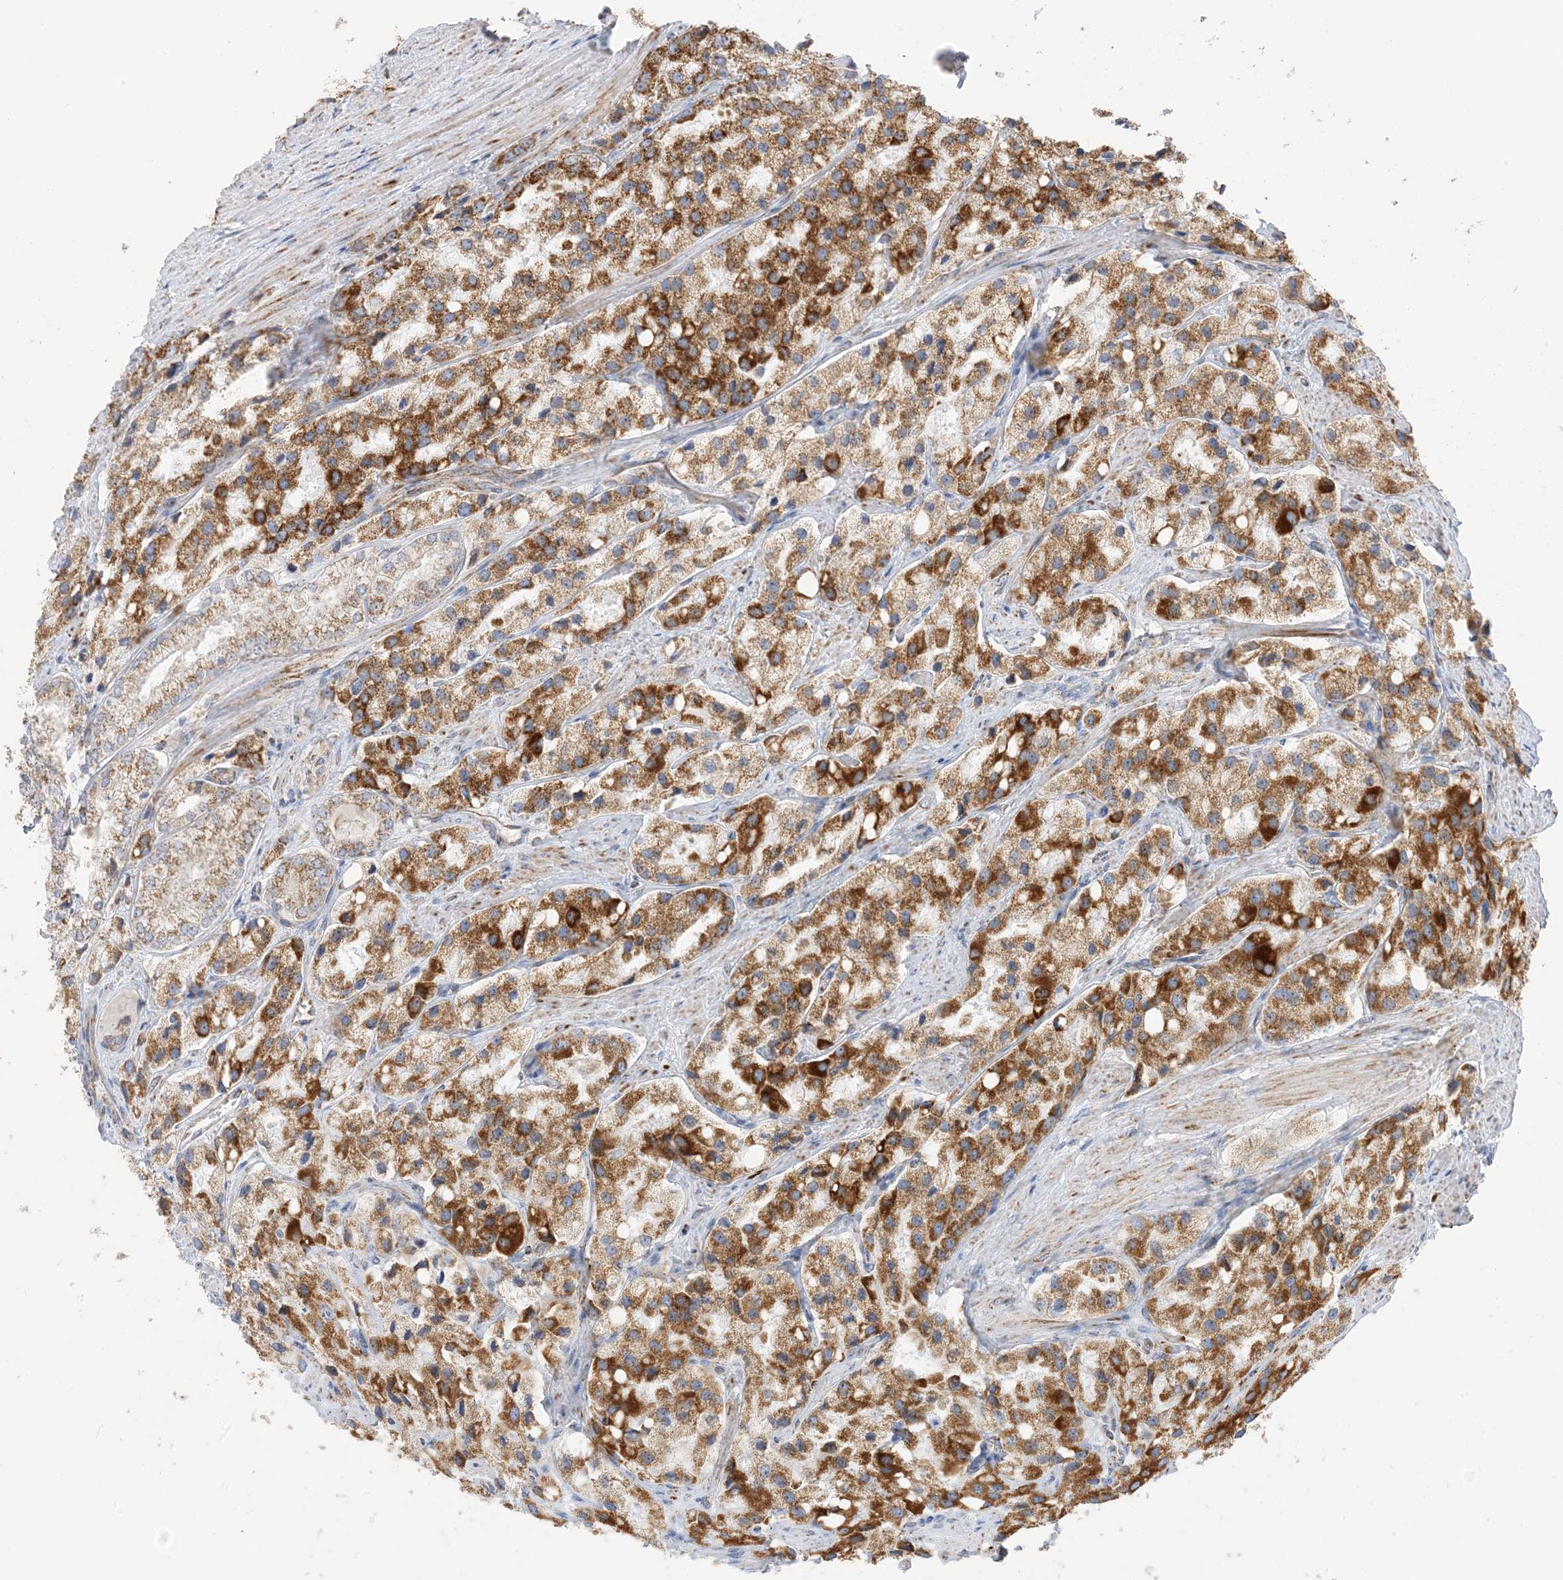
{"staining": {"intensity": "strong", "quantity": ">75%", "location": "cytoplasmic/membranous"}, "tissue": "prostate cancer", "cell_type": "Tumor cells", "image_type": "cancer", "snomed": [{"axis": "morphology", "description": "Adenocarcinoma, High grade"}, {"axis": "topography", "description": "Prostate"}], "caption": "Prostate cancer (high-grade adenocarcinoma) stained for a protein reveals strong cytoplasmic/membranous positivity in tumor cells.", "gene": "SLC25A12", "patient": {"sex": "male", "age": 66}}